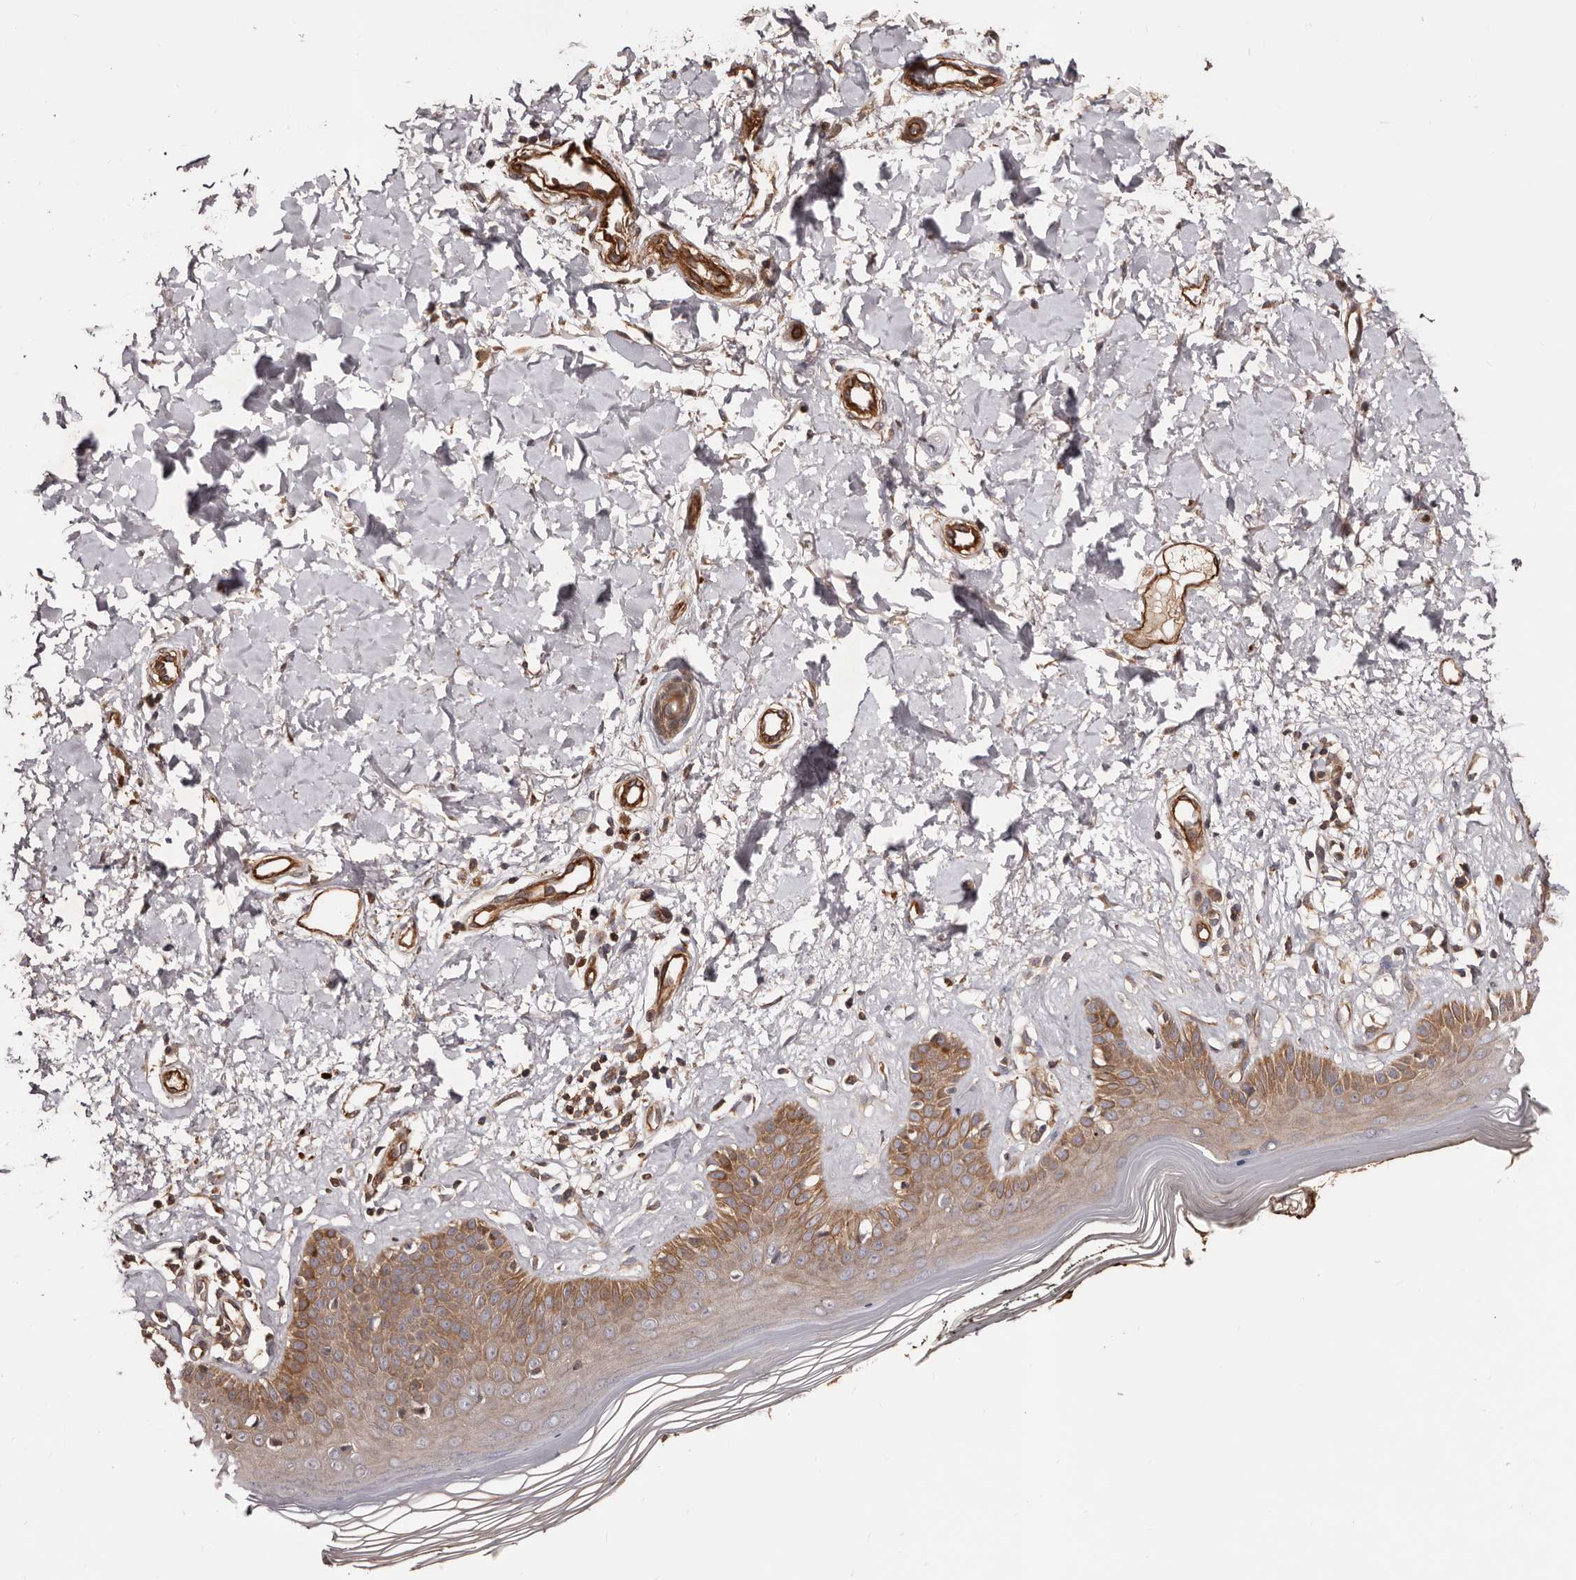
{"staining": {"intensity": "strong", "quantity": ">75%", "location": "cytoplasmic/membranous"}, "tissue": "skin", "cell_type": "Fibroblasts", "image_type": "normal", "snomed": [{"axis": "morphology", "description": "Normal tissue, NOS"}, {"axis": "topography", "description": "Skin"}], "caption": "Protein staining shows strong cytoplasmic/membranous expression in about >75% of fibroblasts in normal skin. The protein is shown in brown color, while the nuclei are stained blue.", "gene": "GTPBP1", "patient": {"sex": "female", "age": 64}}